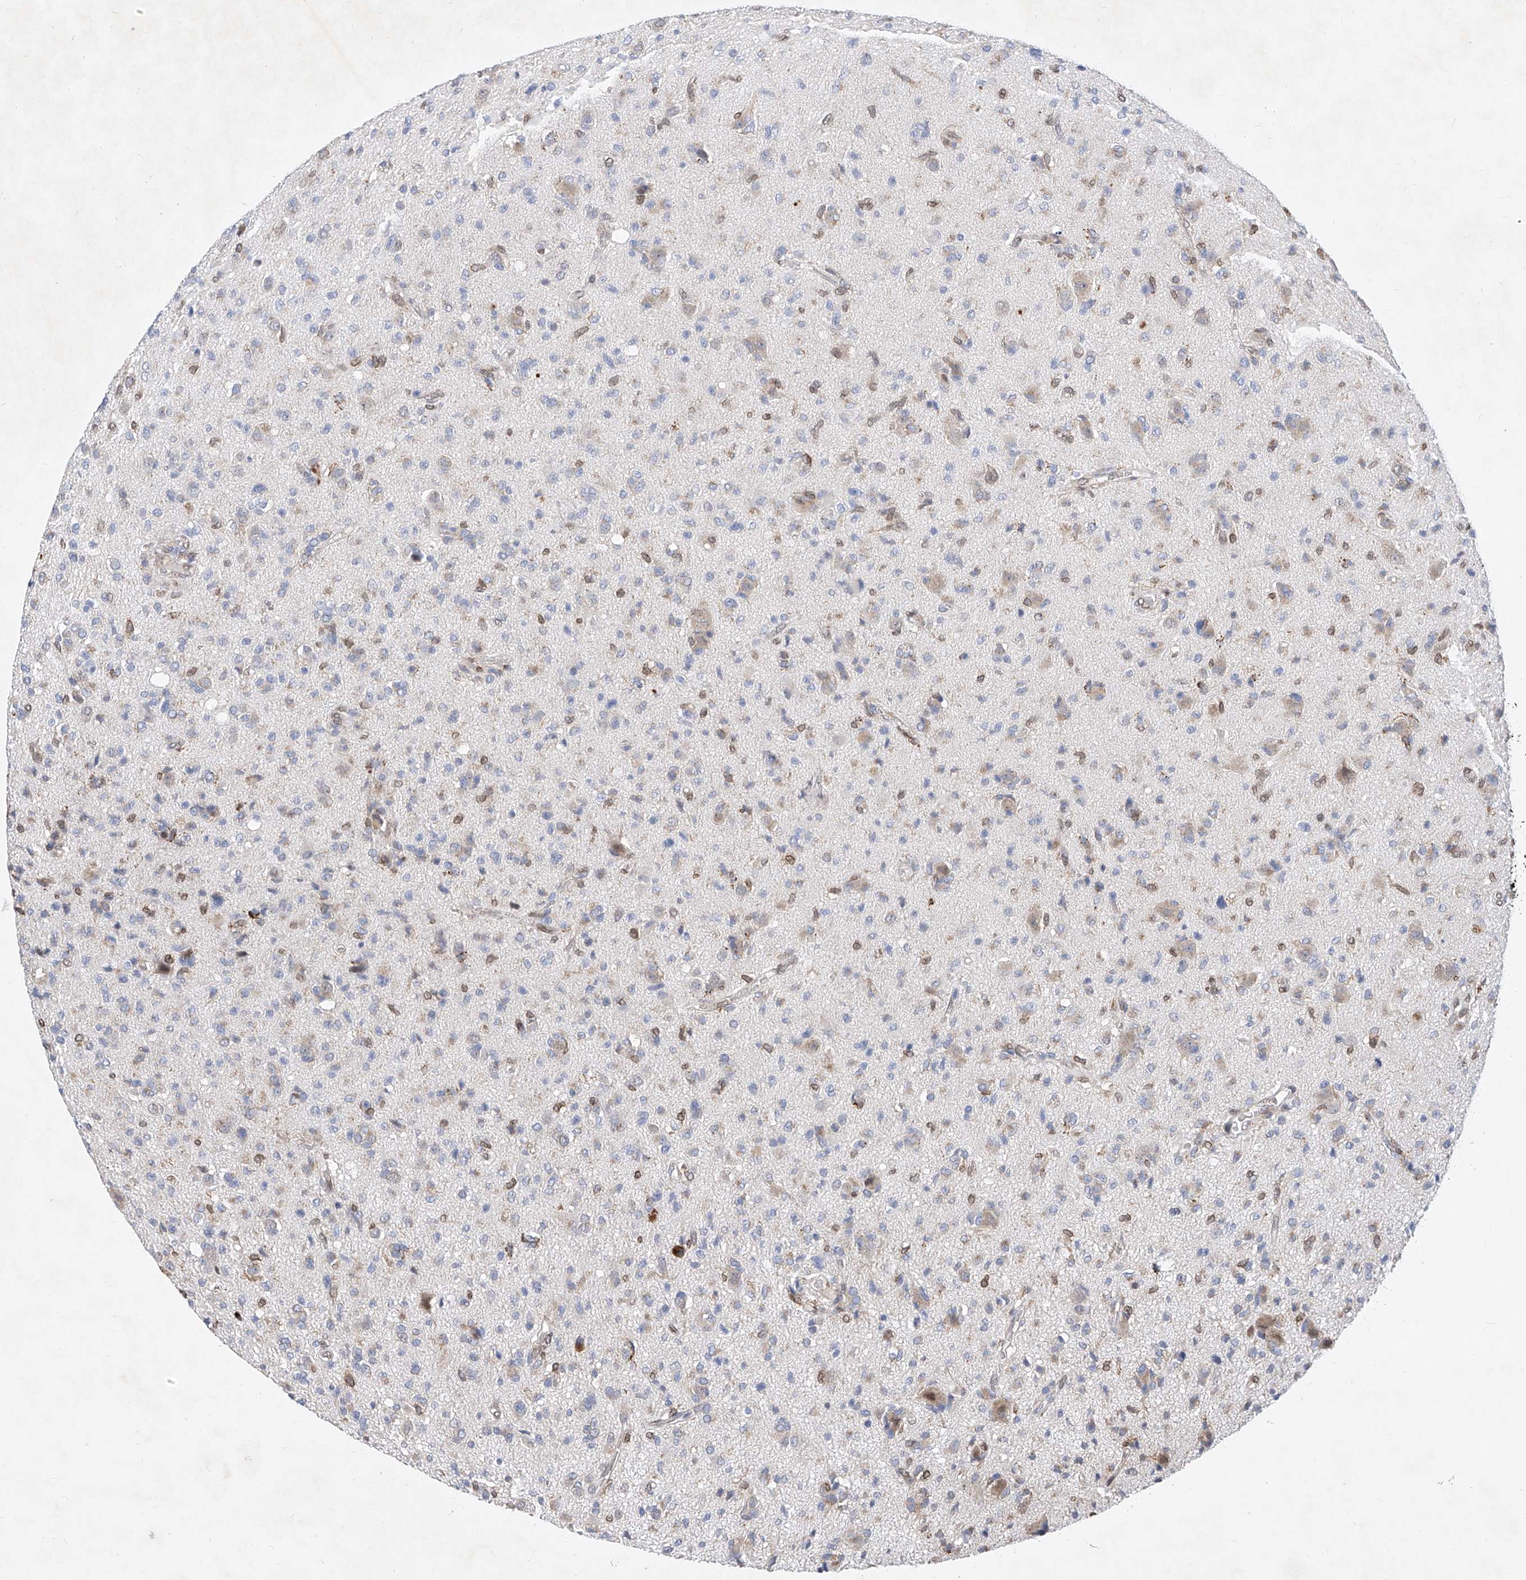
{"staining": {"intensity": "negative", "quantity": "none", "location": "none"}, "tissue": "glioma", "cell_type": "Tumor cells", "image_type": "cancer", "snomed": [{"axis": "morphology", "description": "Glioma, malignant, High grade"}, {"axis": "topography", "description": "Brain"}], "caption": "Tumor cells show no significant expression in malignant high-grade glioma.", "gene": "MX2", "patient": {"sex": "female", "age": 57}}